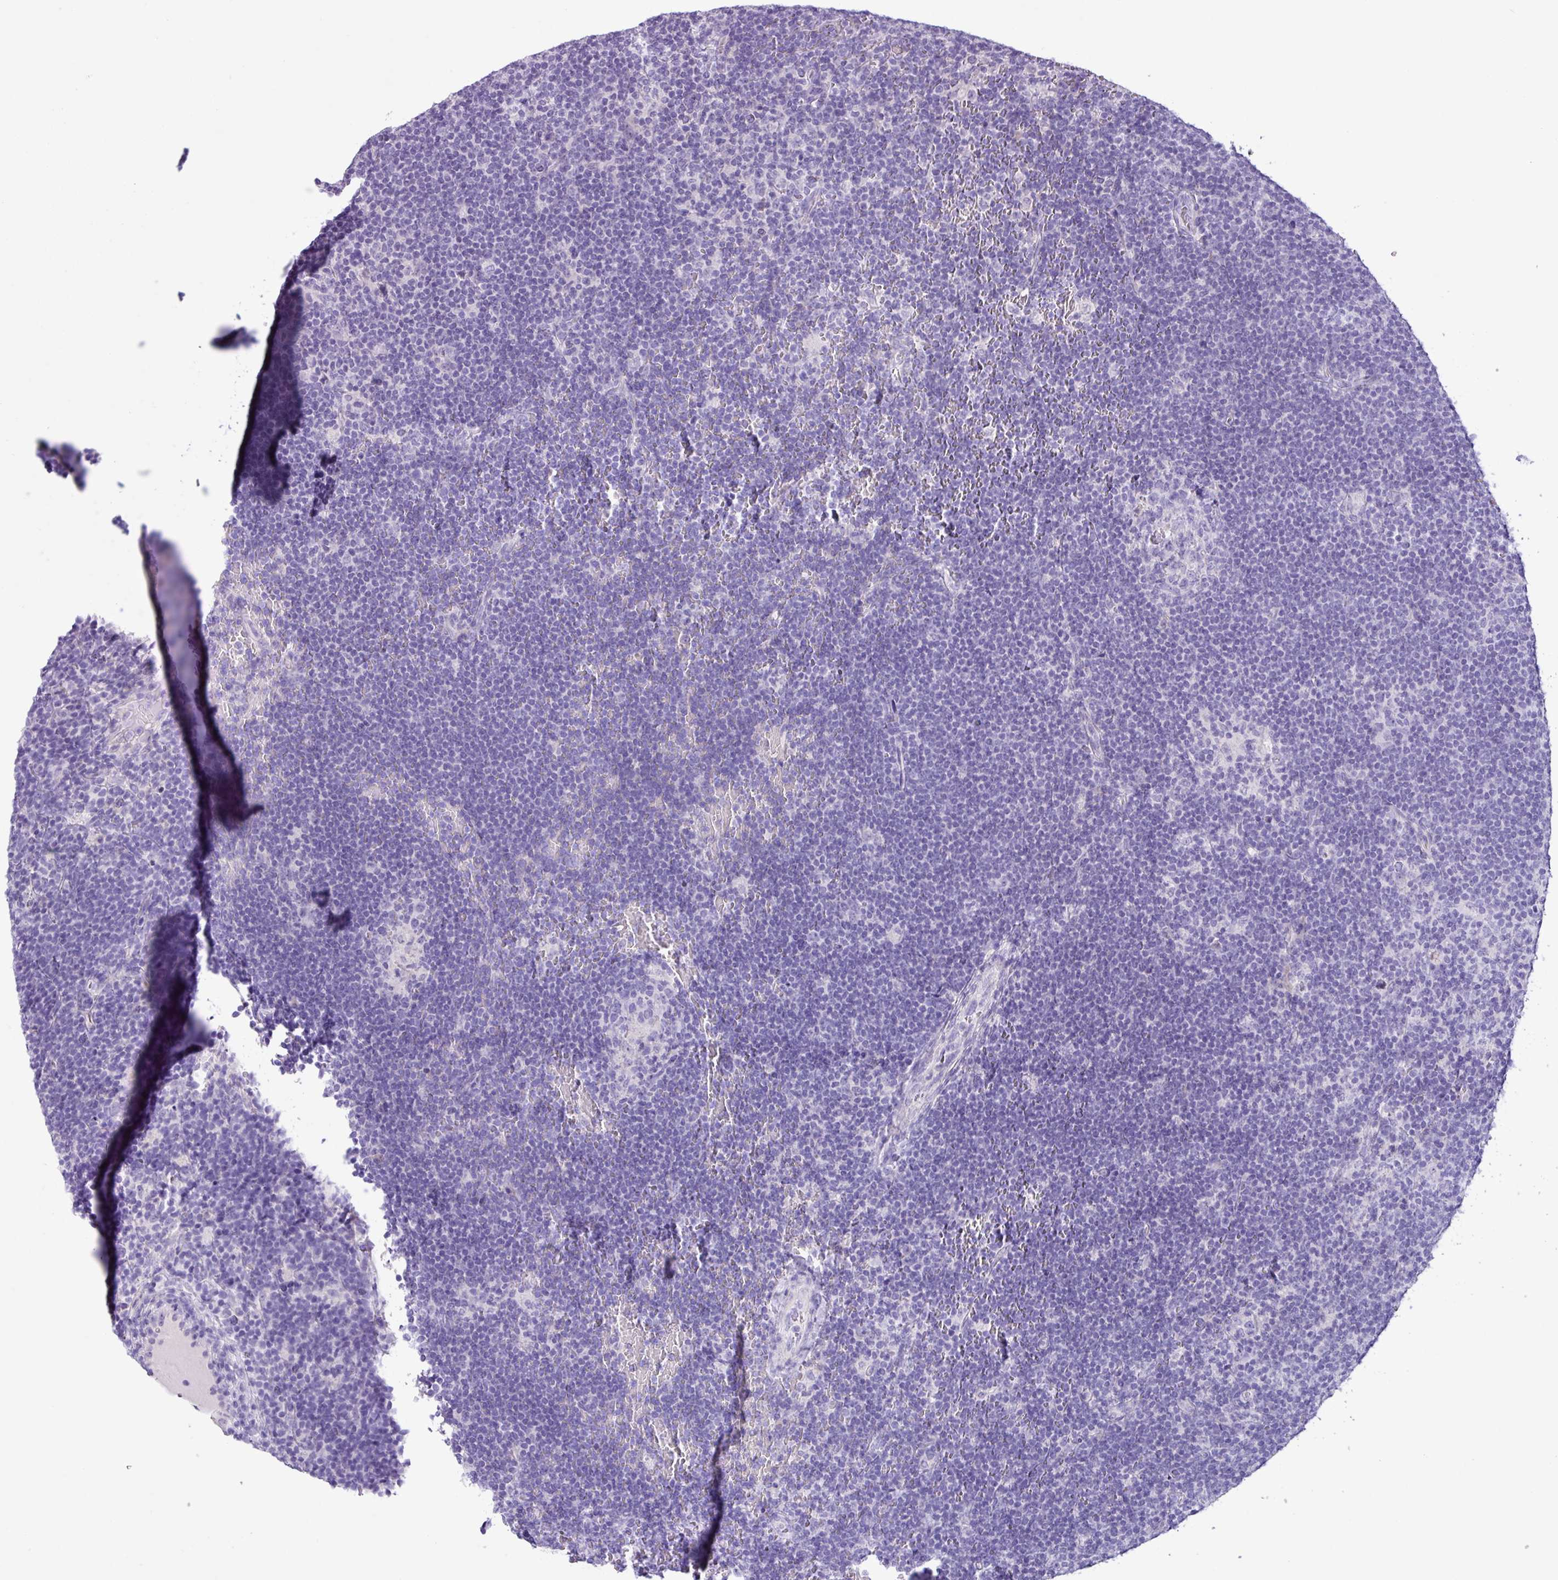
{"staining": {"intensity": "negative", "quantity": "none", "location": "none"}, "tissue": "lymphoma", "cell_type": "Tumor cells", "image_type": "cancer", "snomed": [{"axis": "morphology", "description": "Hodgkin's disease, NOS"}, {"axis": "topography", "description": "Lymph node"}], "caption": "This is a image of immunohistochemistry (IHC) staining of lymphoma, which shows no staining in tumor cells. (DAB IHC, high magnification).", "gene": "CYSTM1", "patient": {"sex": "female", "age": 57}}